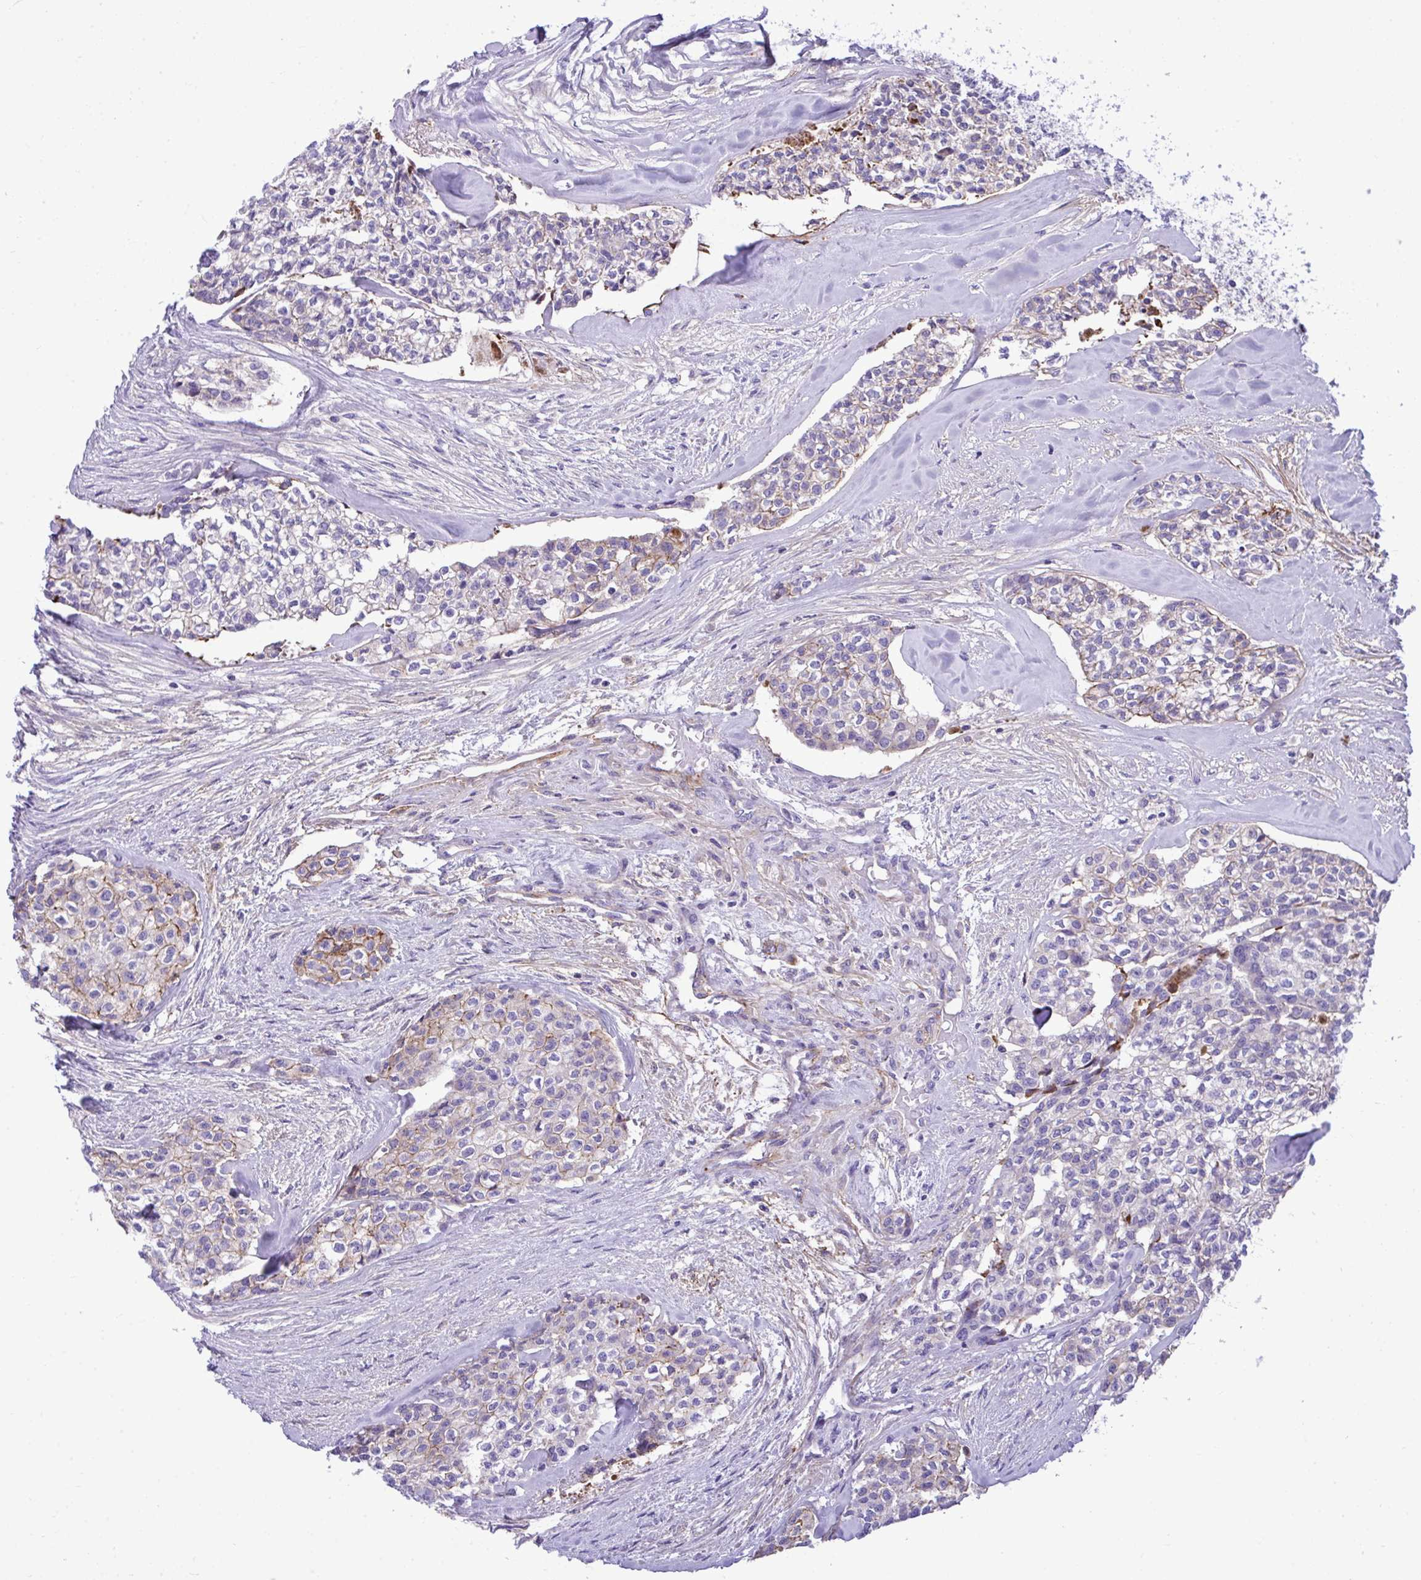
{"staining": {"intensity": "moderate", "quantity": "<25%", "location": "cytoplasmic/membranous"}, "tissue": "head and neck cancer", "cell_type": "Tumor cells", "image_type": "cancer", "snomed": [{"axis": "morphology", "description": "Adenocarcinoma, NOS"}, {"axis": "topography", "description": "Head-Neck"}], "caption": "Human head and neck cancer (adenocarcinoma) stained for a protein (brown) displays moderate cytoplasmic/membranous positive staining in about <25% of tumor cells.", "gene": "HRG", "patient": {"sex": "male", "age": 81}}